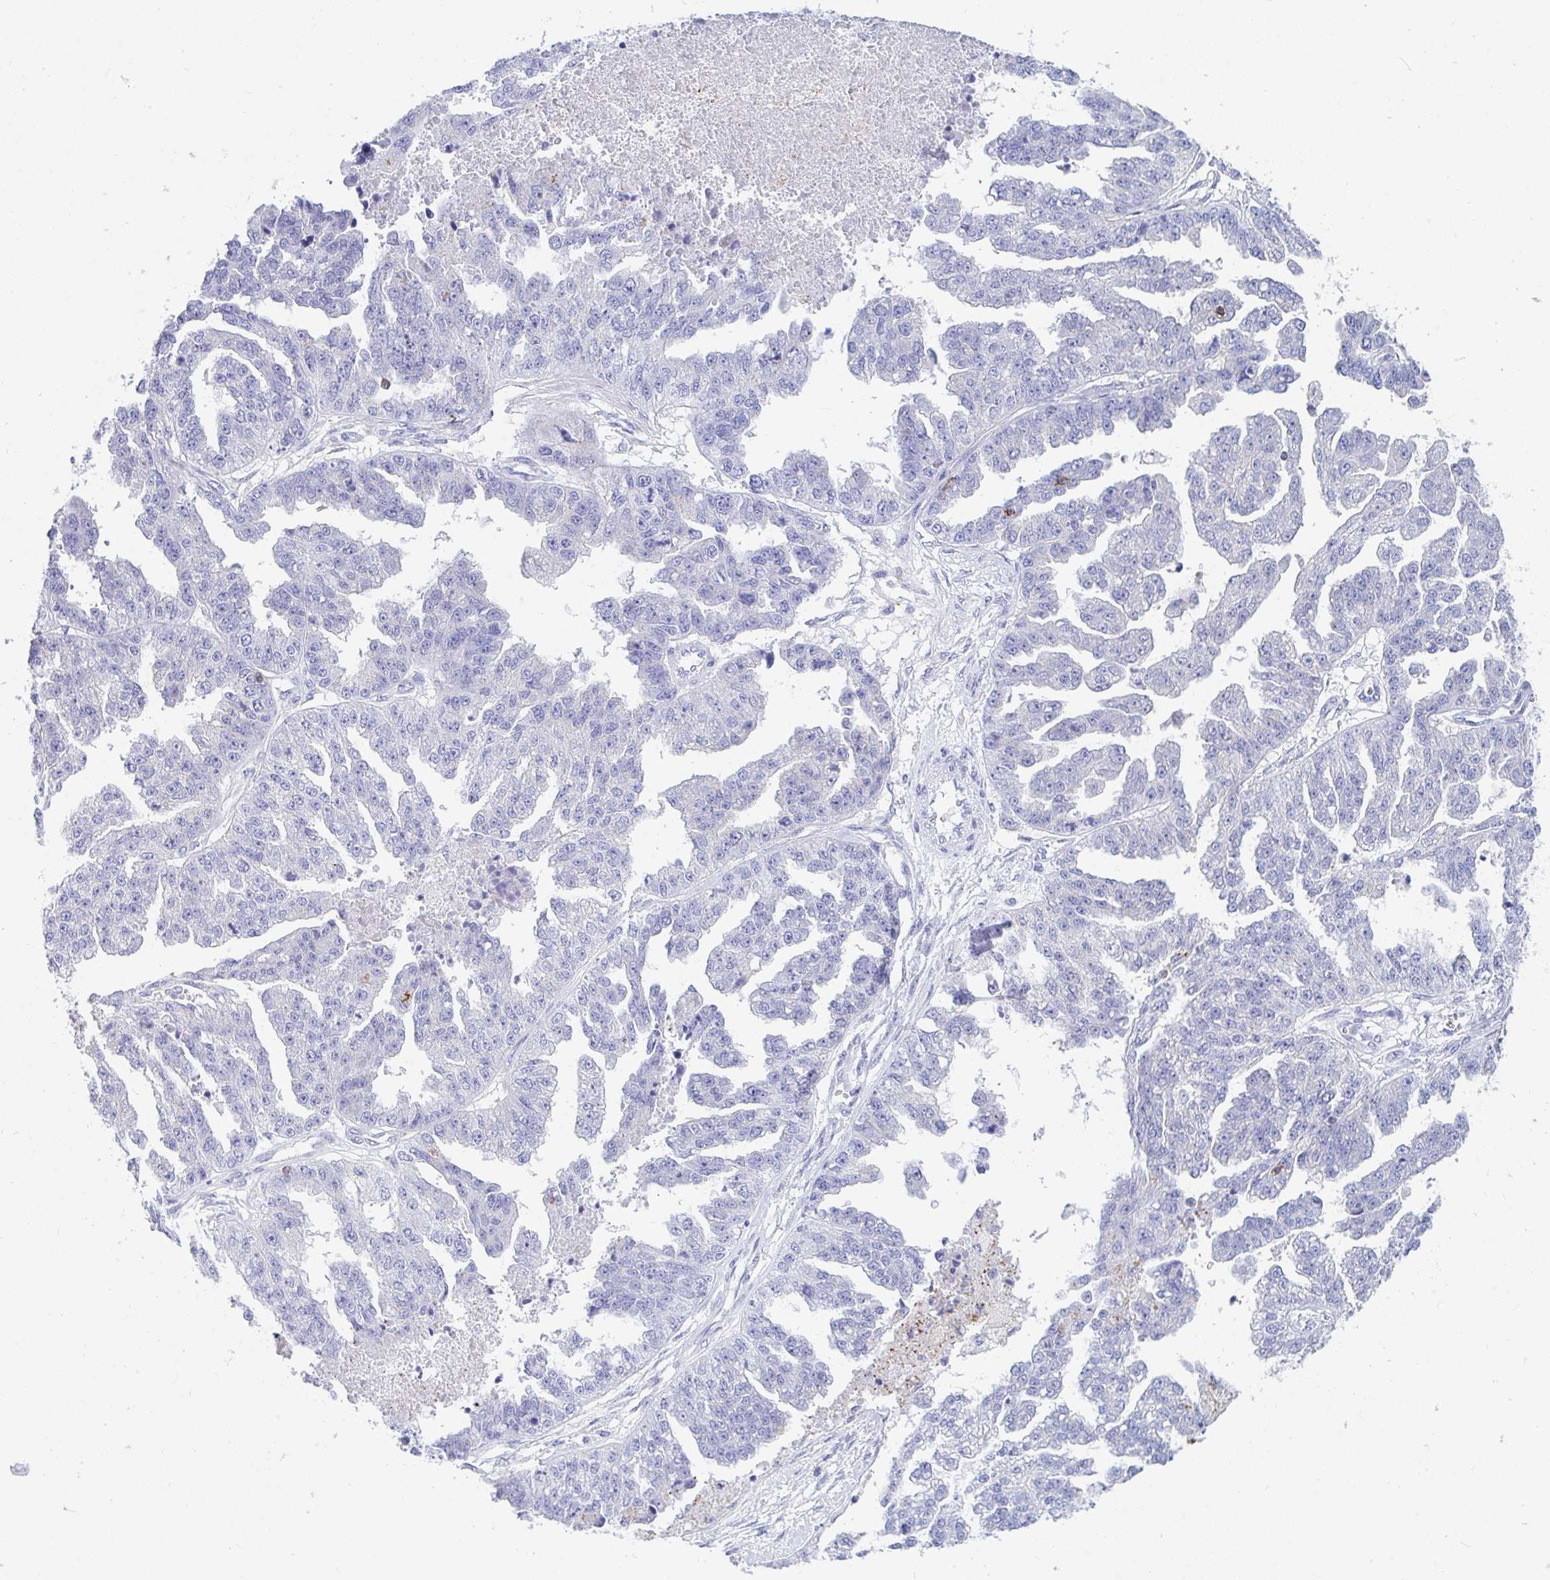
{"staining": {"intensity": "negative", "quantity": "none", "location": "none"}, "tissue": "ovarian cancer", "cell_type": "Tumor cells", "image_type": "cancer", "snomed": [{"axis": "morphology", "description": "Cystadenocarcinoma, serous, NOS"}, {"axis": "topography", "description": "Ovary"}], "caption": "This is an immunohistochemistry photomicrograph of ovarian serous cystadenocarcinoma. There is no expression in tumor cells.", "gene": "FRMD3", "patient": {"sex": "female", "age": 58}}